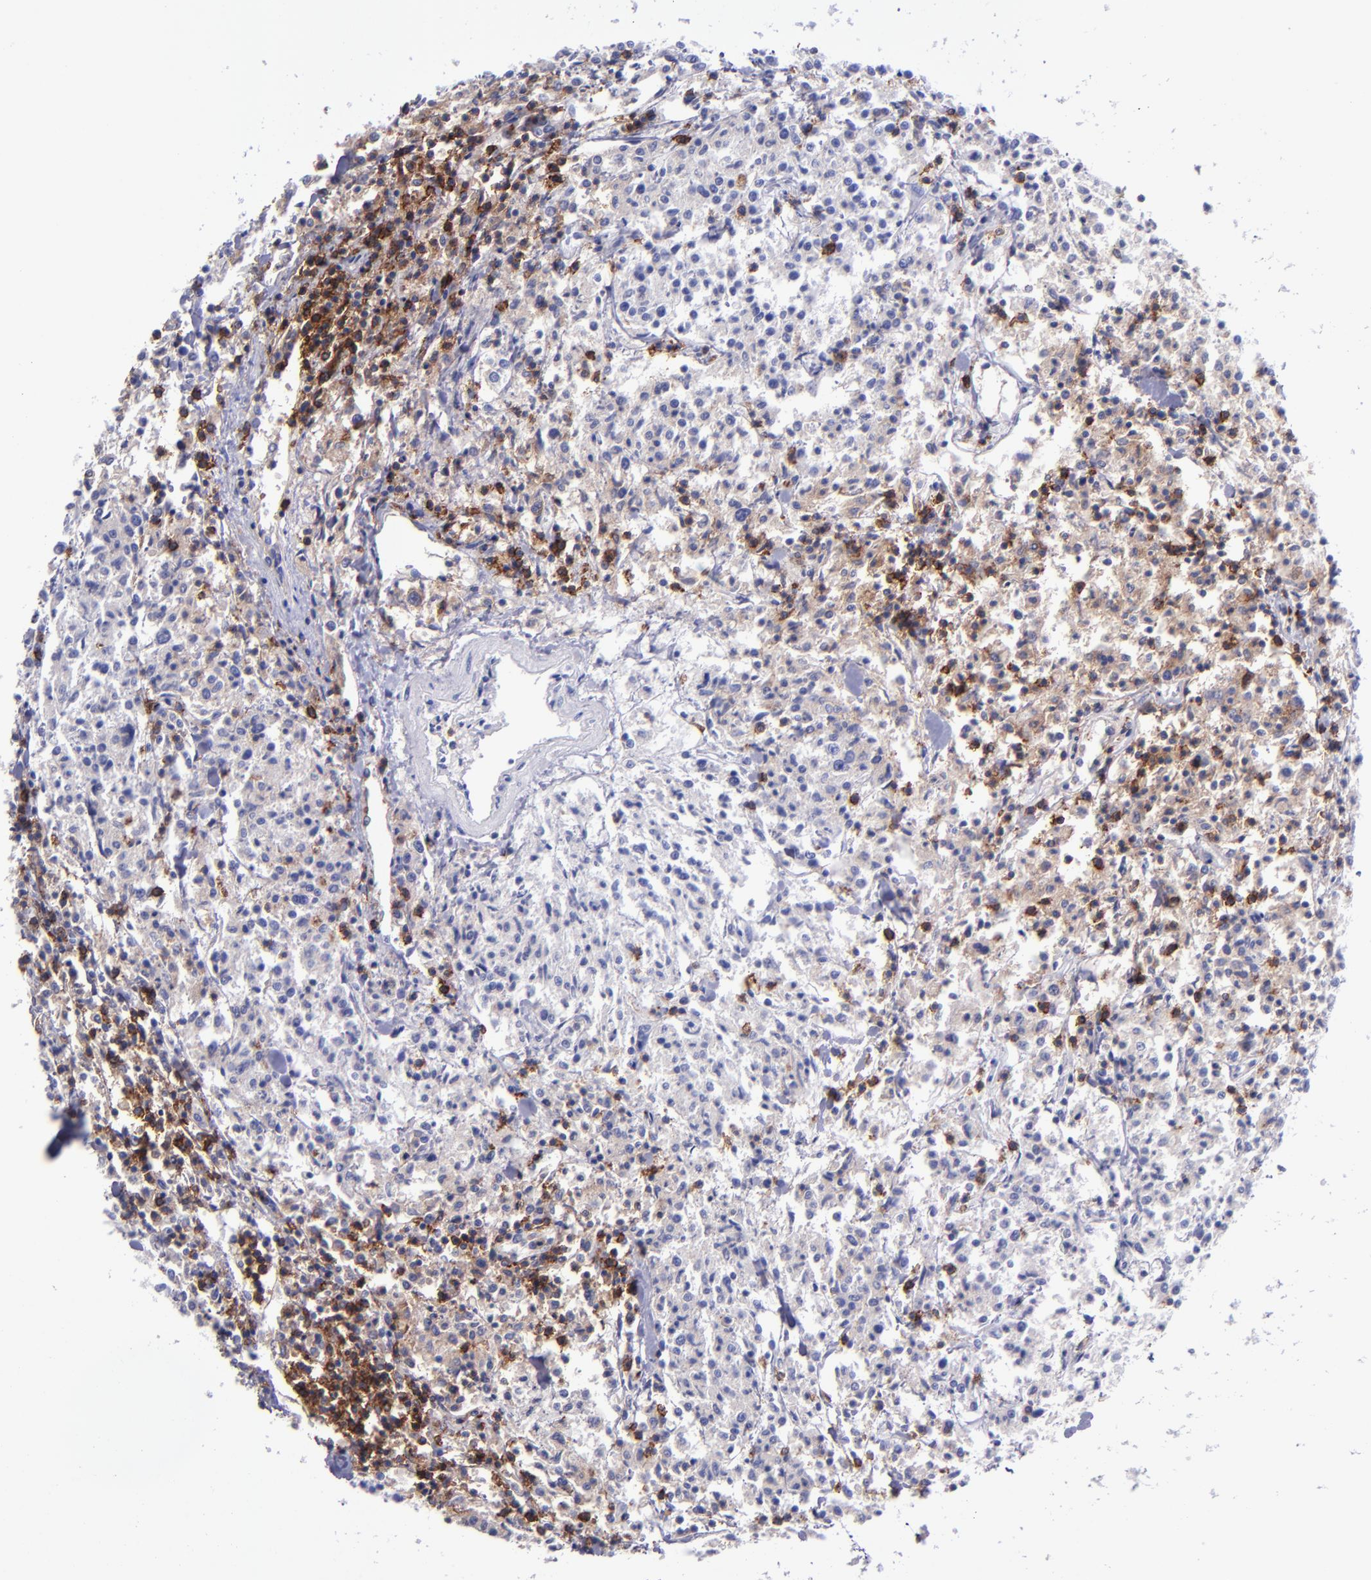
{"staining": {"intensity": "negative", "quantity": "none", "location": "none"}, "tissue": "lymphoma", "cell_type": "Tumor cells", "image_type": "cancer", "snomed": [{"axis": "morphology", "description": "Malignant lymphoma, non-Hodgkin's type, Low grade"}, {"axis": "topography", "description": "Small intestine"}], "caption": "Photomicrograph shows no significant protein expression in tumor cells of malignant lymphoma, non-Hodgkin's type (low-grade). Brightfield microscopy of immunohistochemistry stained with DAB (3,3'-diaminobenzidine) (brown) and hematoxylin (blue), captured at high magnification.", "gene": "CD6", "patient": {"sex": "female", "age": 59}}